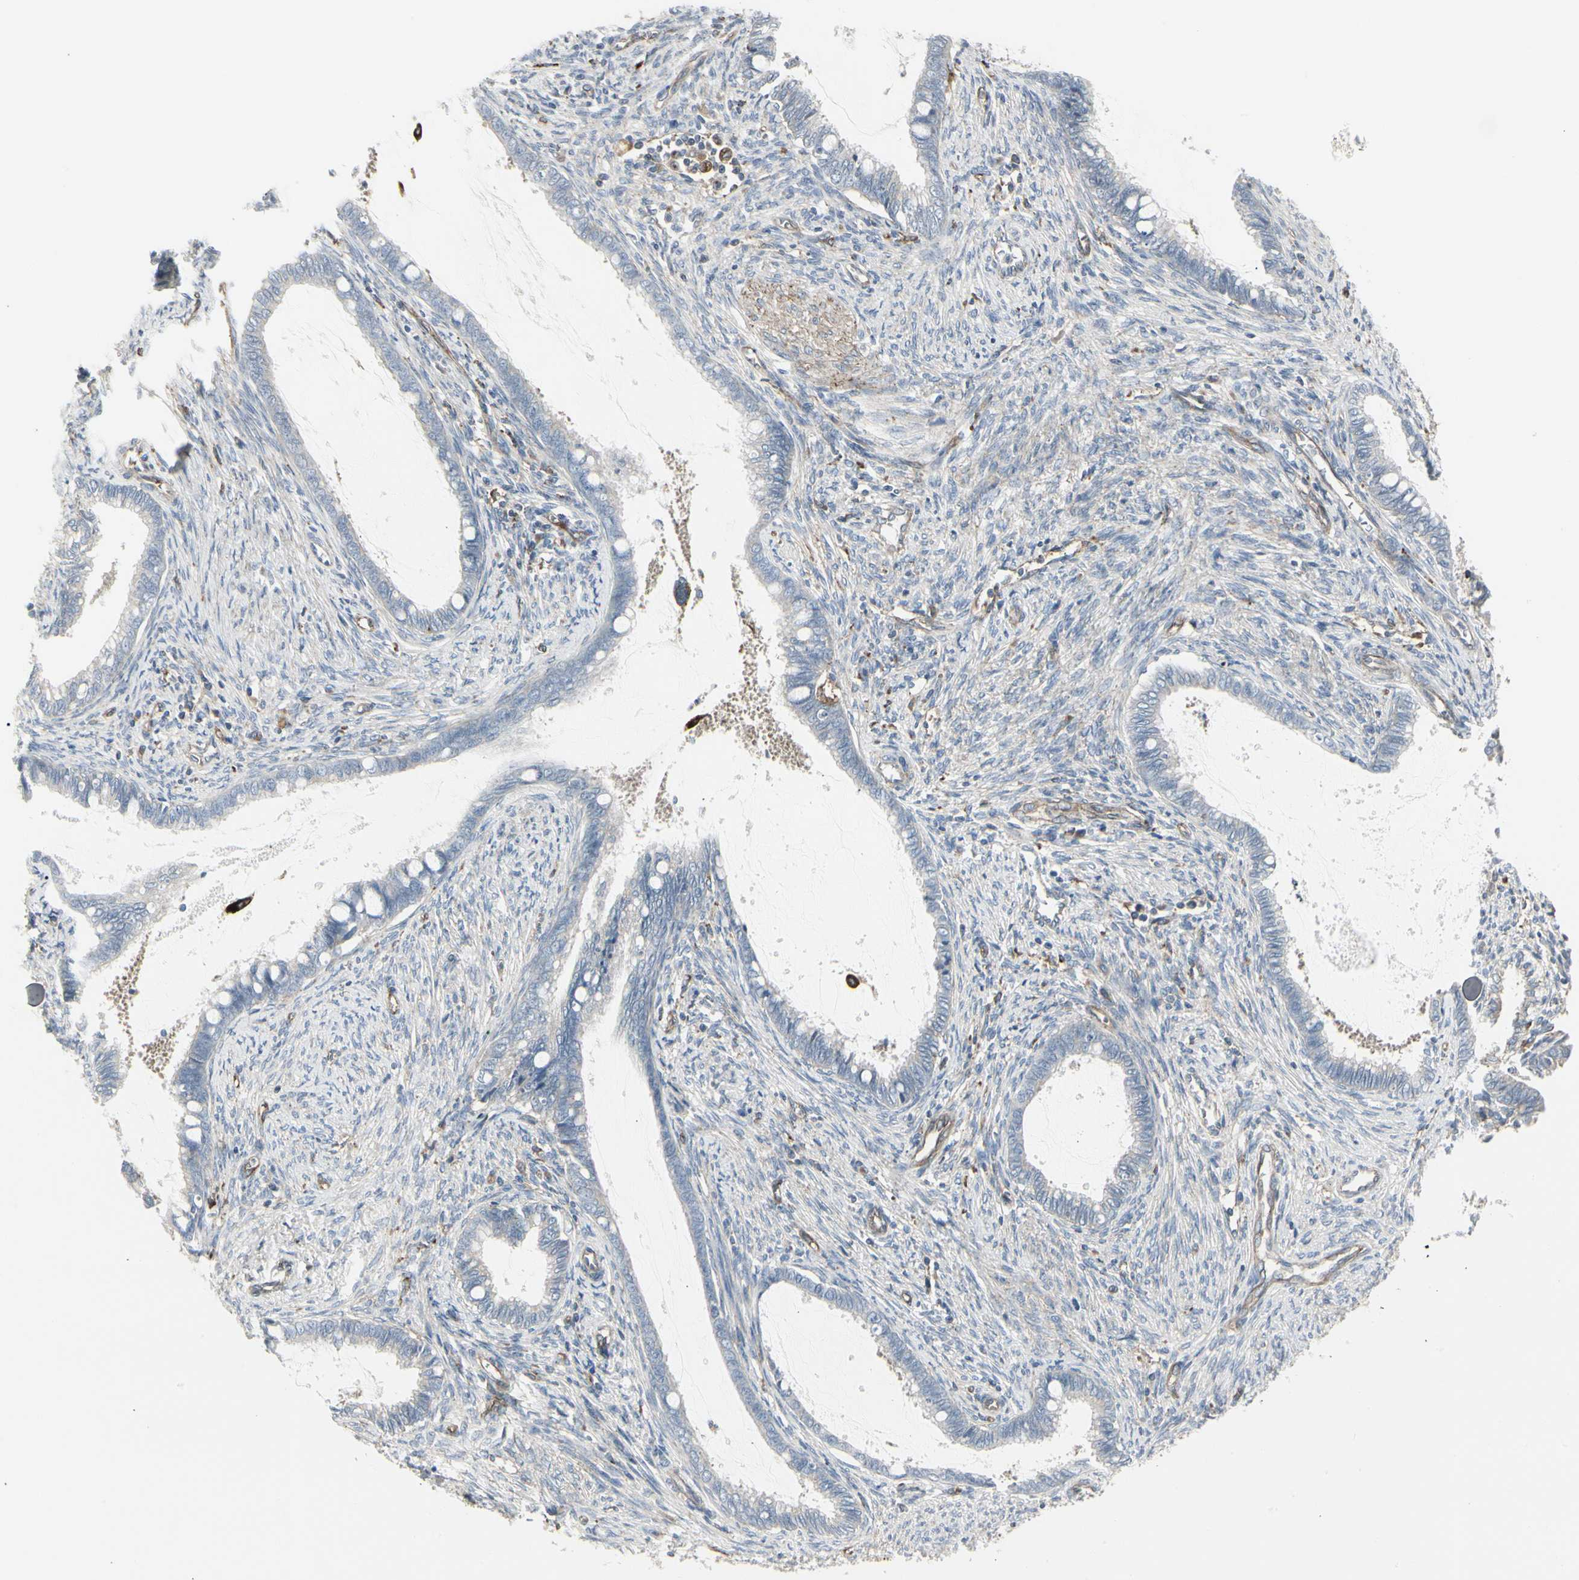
{"staining": {"intensity": "negative", "quantity": "none", "location": "none"}, "tissue": "cervical cancer", "cell_type": "Tumor cells", "image_type": "cancer", "snomed": [{"axis": "morphology", "description": "Adenocarcinoma, NOS"}, {"axis": "topography", "description": "Cervix"}], "caption": "Immunohistochemical staining of human adenocarcinoma (cervical) exhibits no significant expression in tumor cells. Brightfield microscopy of immunohistochemistry stained with DAB (3,3'-diaminobenzidine) (brown) and hematoxylin (blue), captured at high magnification.", "gene": "ATP6V1B2", "patient": {"sex": "female", "age": 44}}